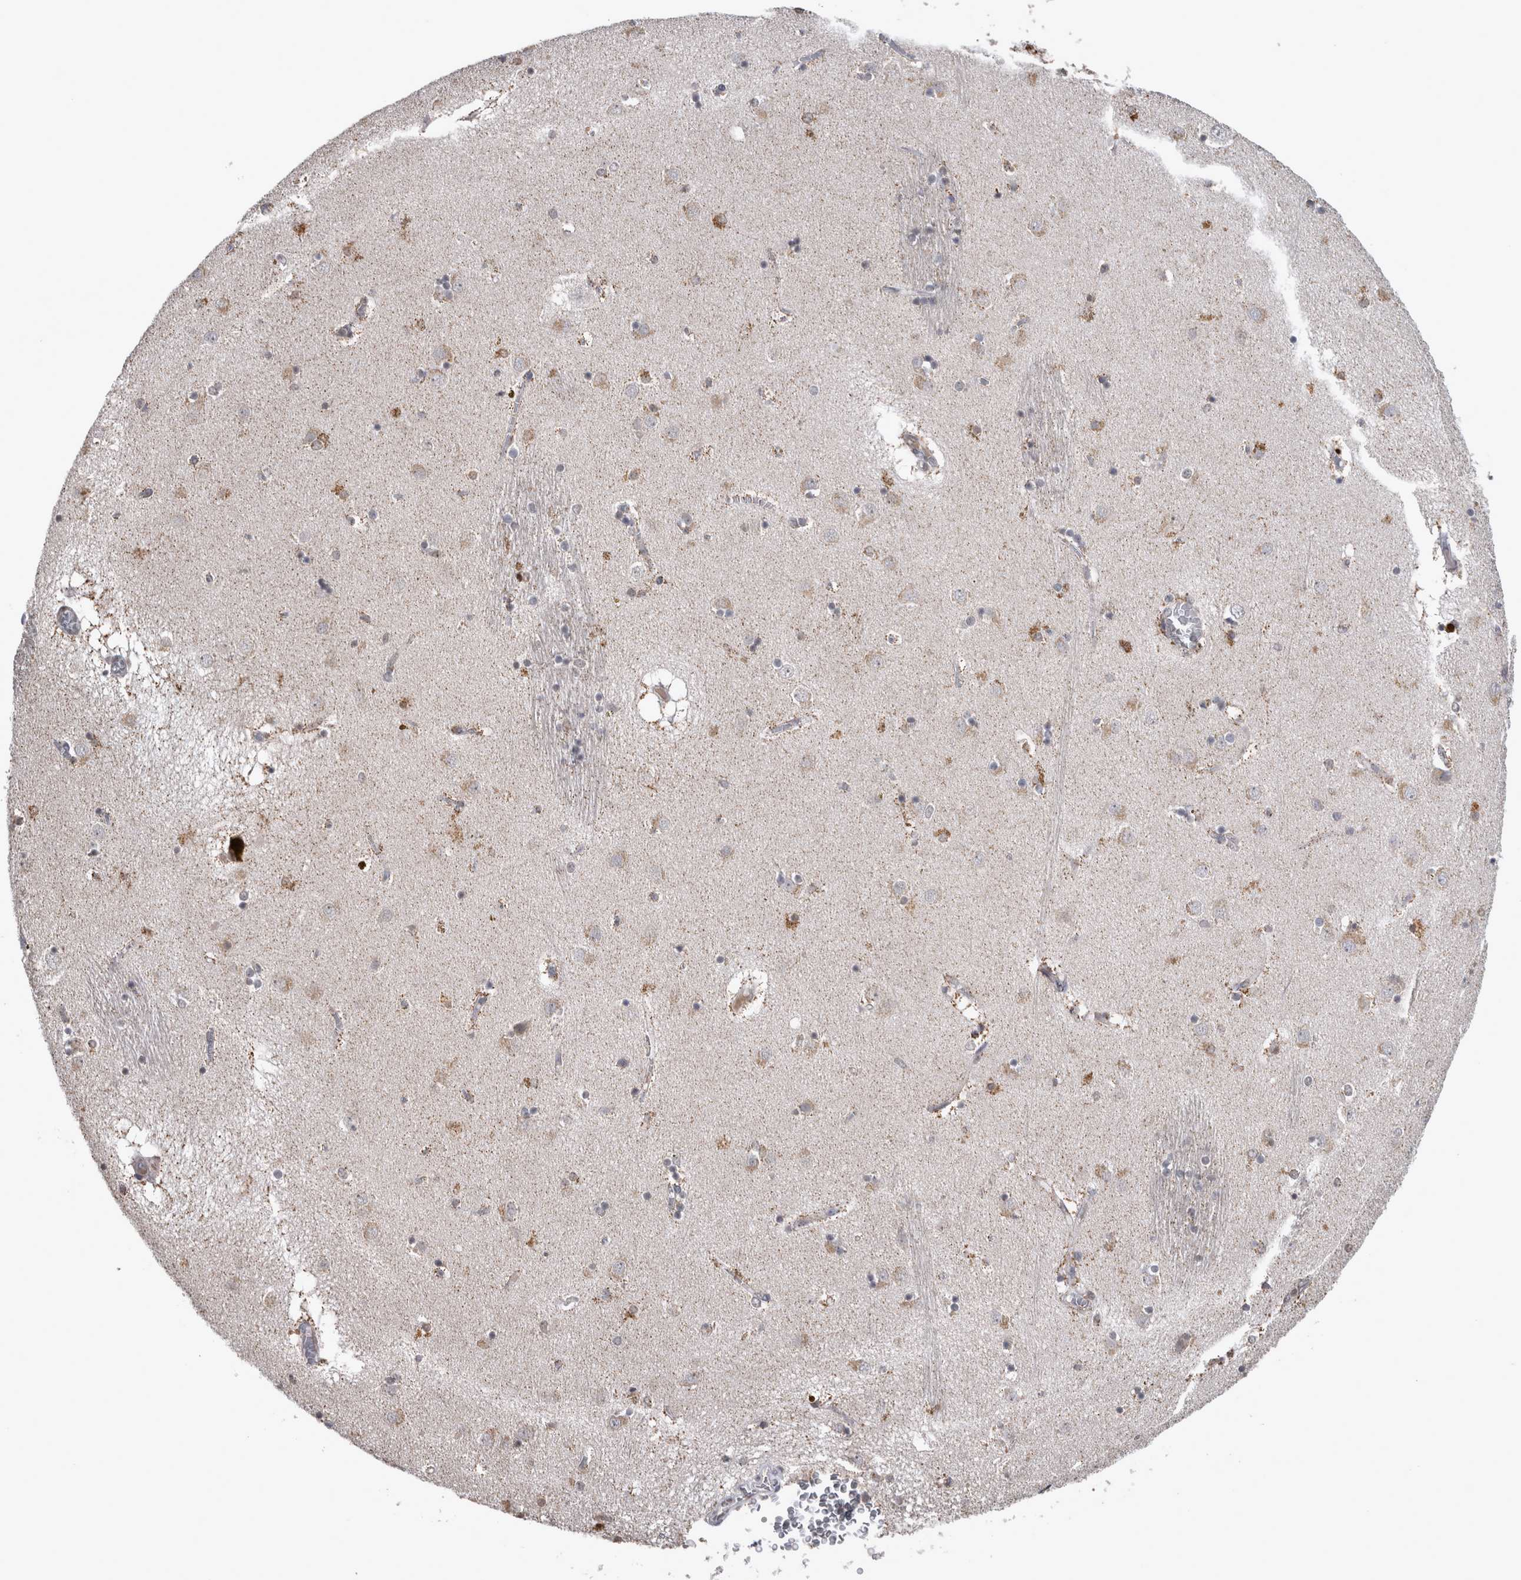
{"staining": {"intensity": "moderate", "quantity": "<25%", "location": "cytoplasmic/membranous"}, "tissue": "caudate", "cell_type": "Glial cells", "image_type": "normal", "snomed": [{"axis": "morphology", "description": "Normal tissue, NOS"}, {"axis": "topography", "description": "Lateral ventricle wall"}], "caption": "Protein staining by IHC displays moderate cytoplasmic/membranous staining in approximately <25% of glial cells in benign caudate.", "gene": "WNT7A", "patient": {"sex": "male", "age": 70}}